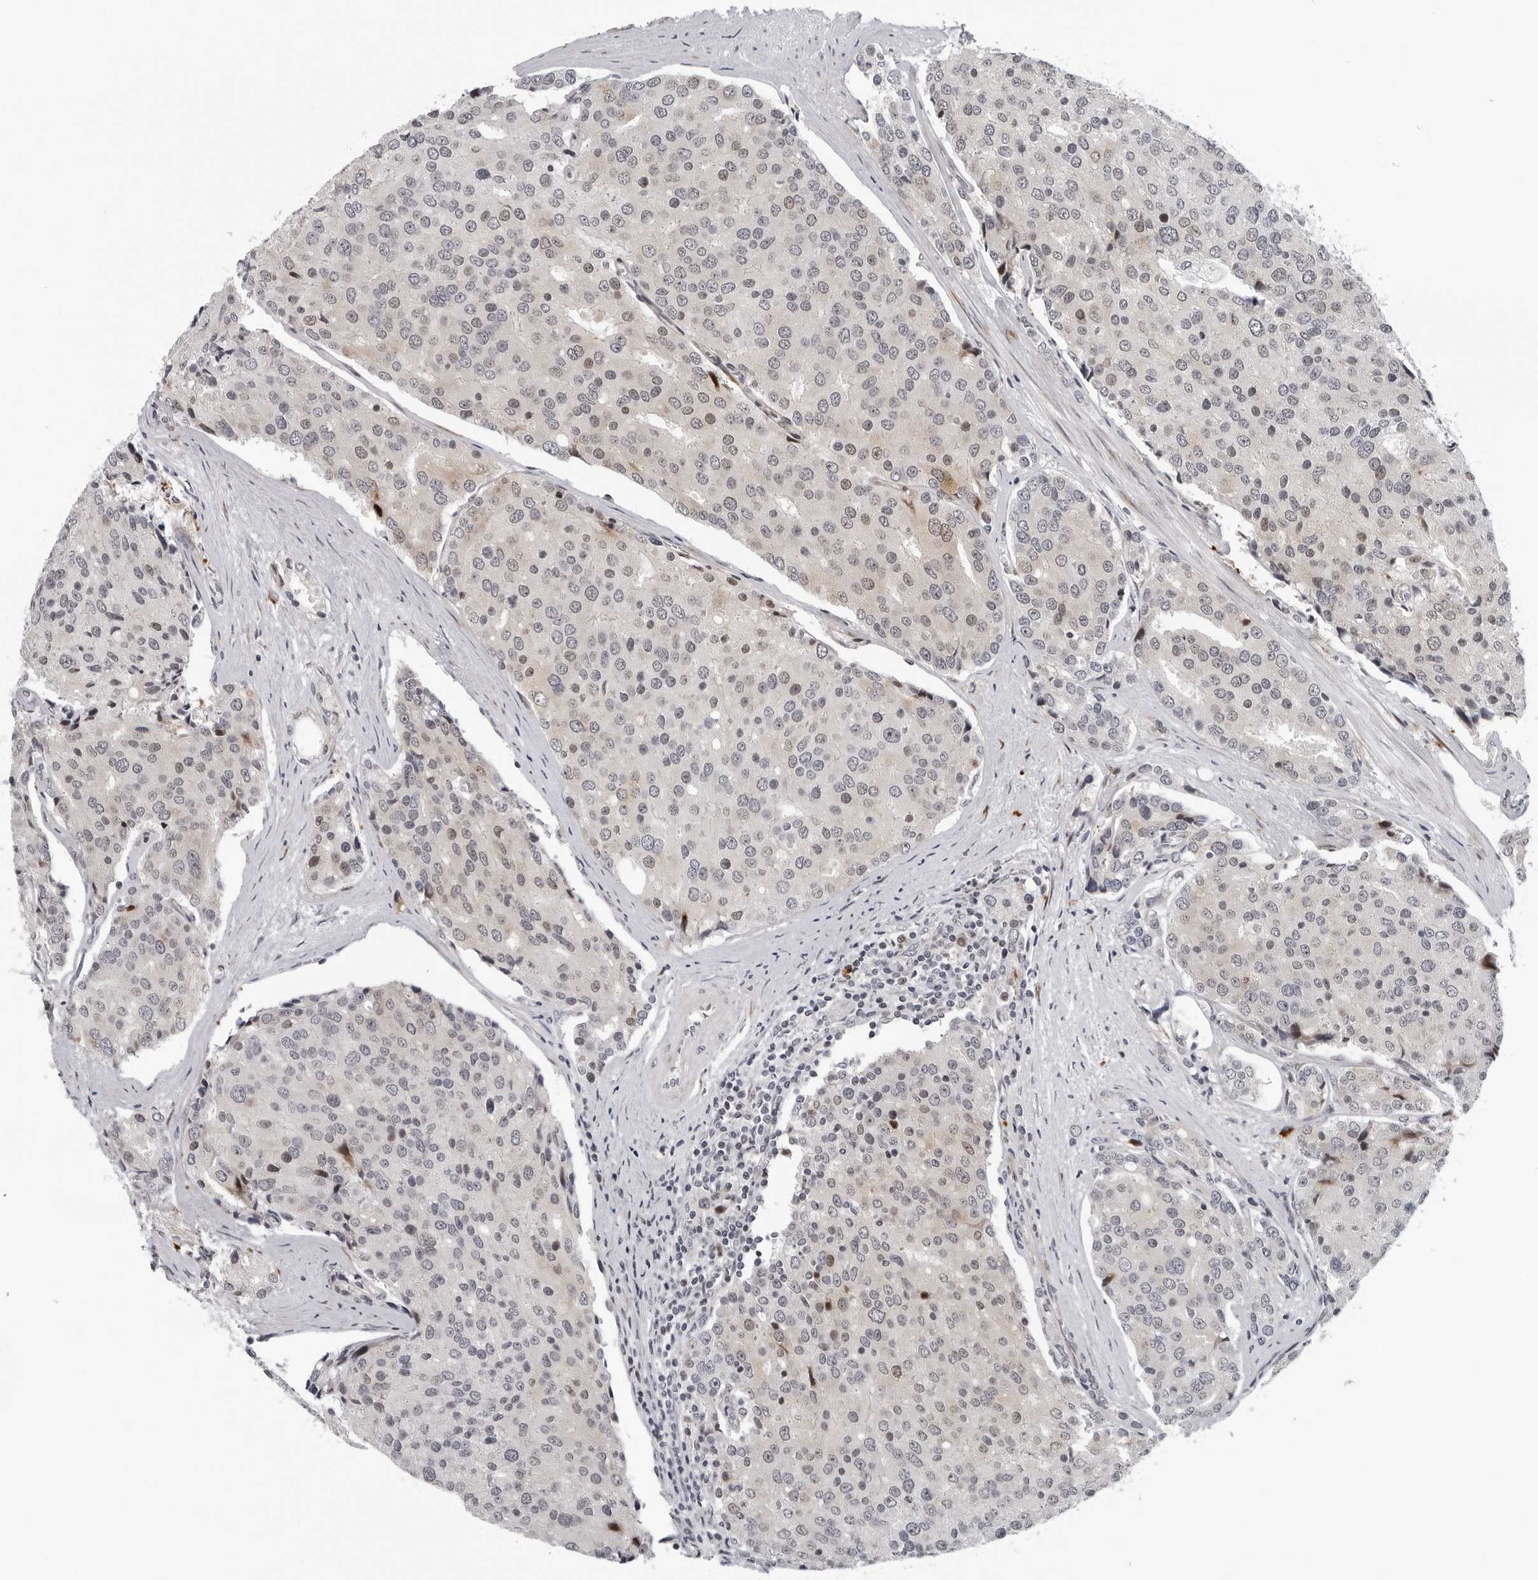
{"staining": {"intensity": "weak", "quantity": "<25%", "location": "cytoplasmic/membranous,nuclear"}, "tissue": "prostate cancer", "cell_type": "Tumor cells", "image_type": "cancer", "snomed": [{"axis": "morphology", "description": "Adenocarcinoma, High grade"}, {"axis": "topography", "description": "Prostate"}], "caption": "High magnification brightfield microscopy of prostate high-grade adenocarcinoma stained with DAB (3,3'-diaminobenzidine) (brown) and counterstained with hematoxylin (blue): tumor cells show no significant positivity.", "gene": "PIP4K2C", "patient": {"sex": "male", "age": 50}}